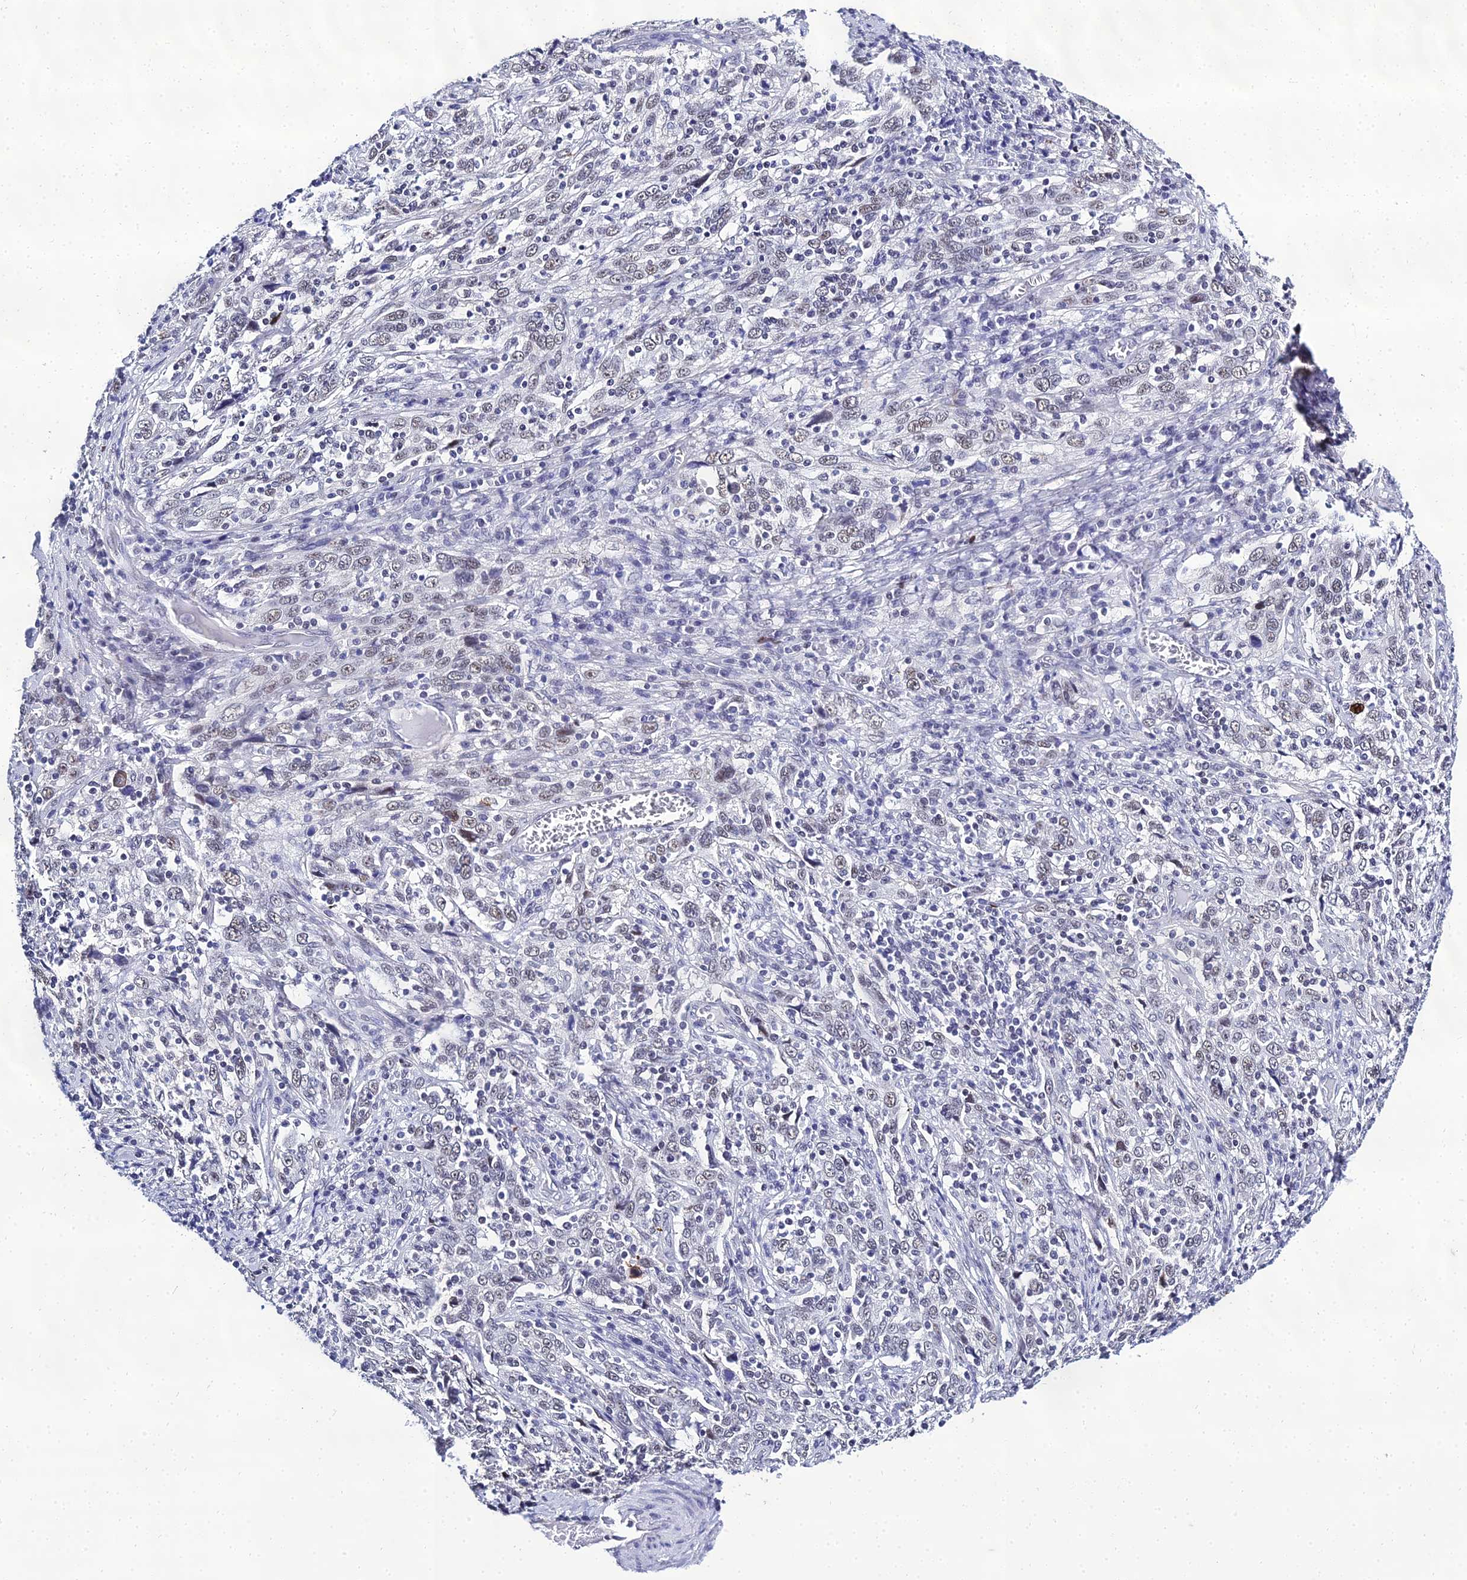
{"staining": {"intensity": "weak", "quantity": "25%-75%", "location": "nuclear"}, "tissue": "cervical cancer", "cell_type": "Tumor cells", "image_type": "cancer", "snomed": [{"axis": "morphology", "description": "Squamous cell carcinoma, NOS"}, {"axis": "topography", "description": "Cervix"}], "caption": "Squamous cell carcinoma (cervical) stained with a brown dye displays weak nuclear positive expression in about 25%-75% of tumor cells.", "gene": "PPP4R2", "patient": {"sex": "female", "age": 46}}